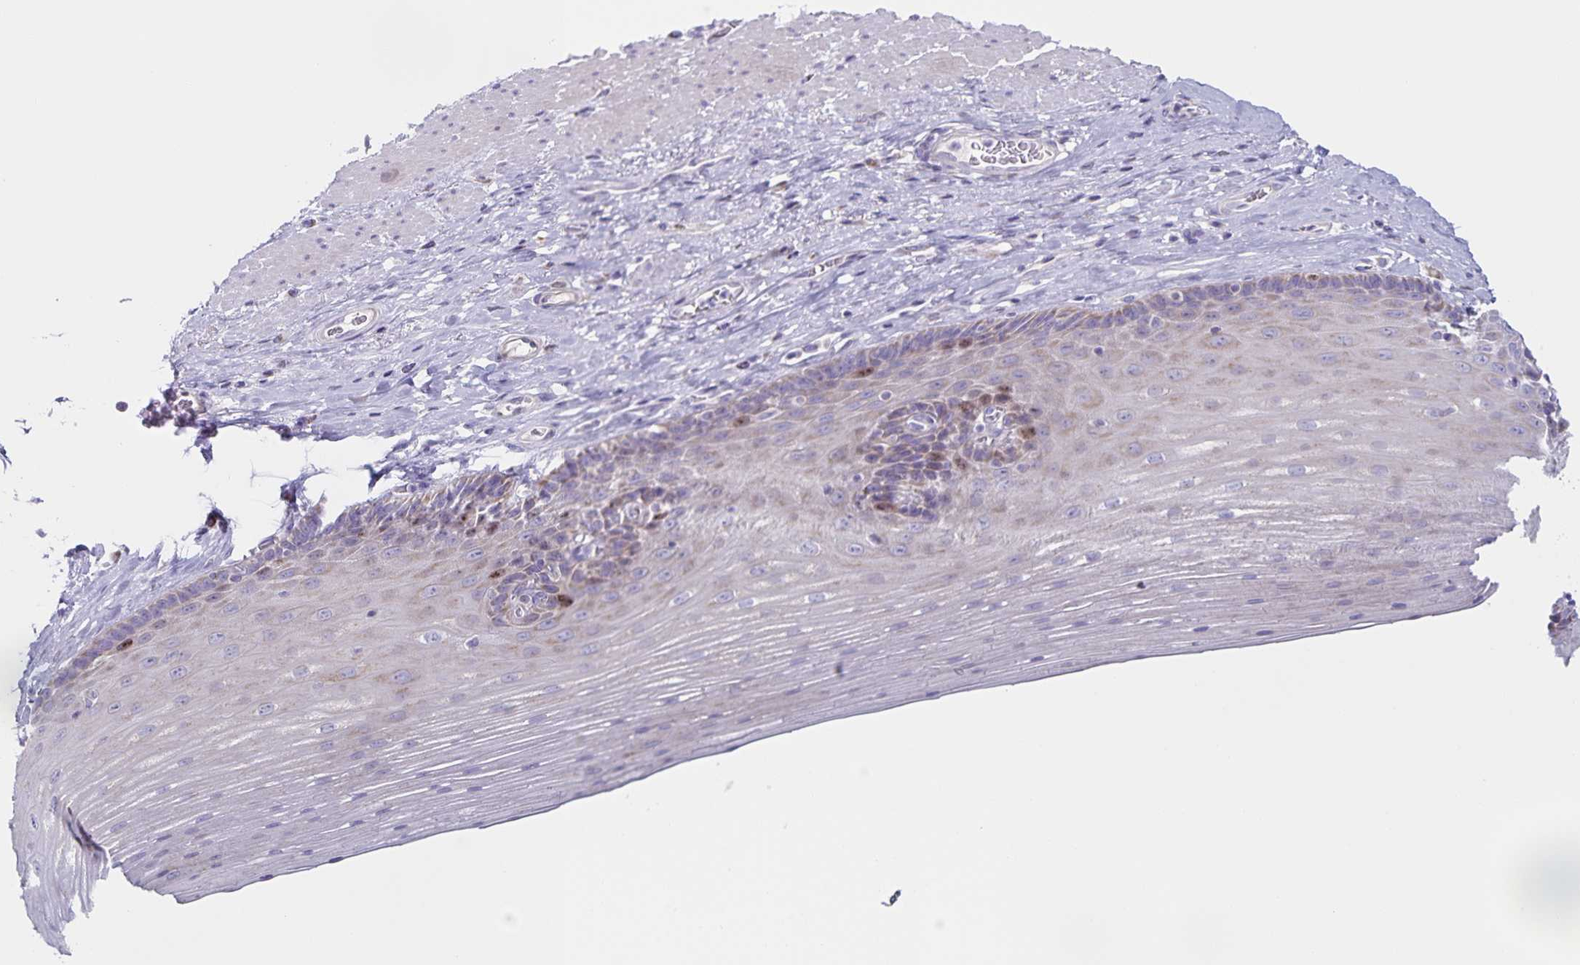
{"staining": {"intensity": "moderate", "quantity": "<25%", "location": "nuclear"}, "tissue": "esophagus", "cell_type": "Squamous epithelial cells", "image_type": "normal", "snomed": [{"axis": "morphology", "description": "Normal tissue, NOS"}, {"axis": "topography", "description": "Esophagus"}], "caption": "Benign esophagus displays moderate nuclear positivity in about <25% of squamous epithelial cells (IHC, brightfield microscopy, high magnification)..", "gene": "CENPH", "patient": {"sex": "male", "age": 62}}